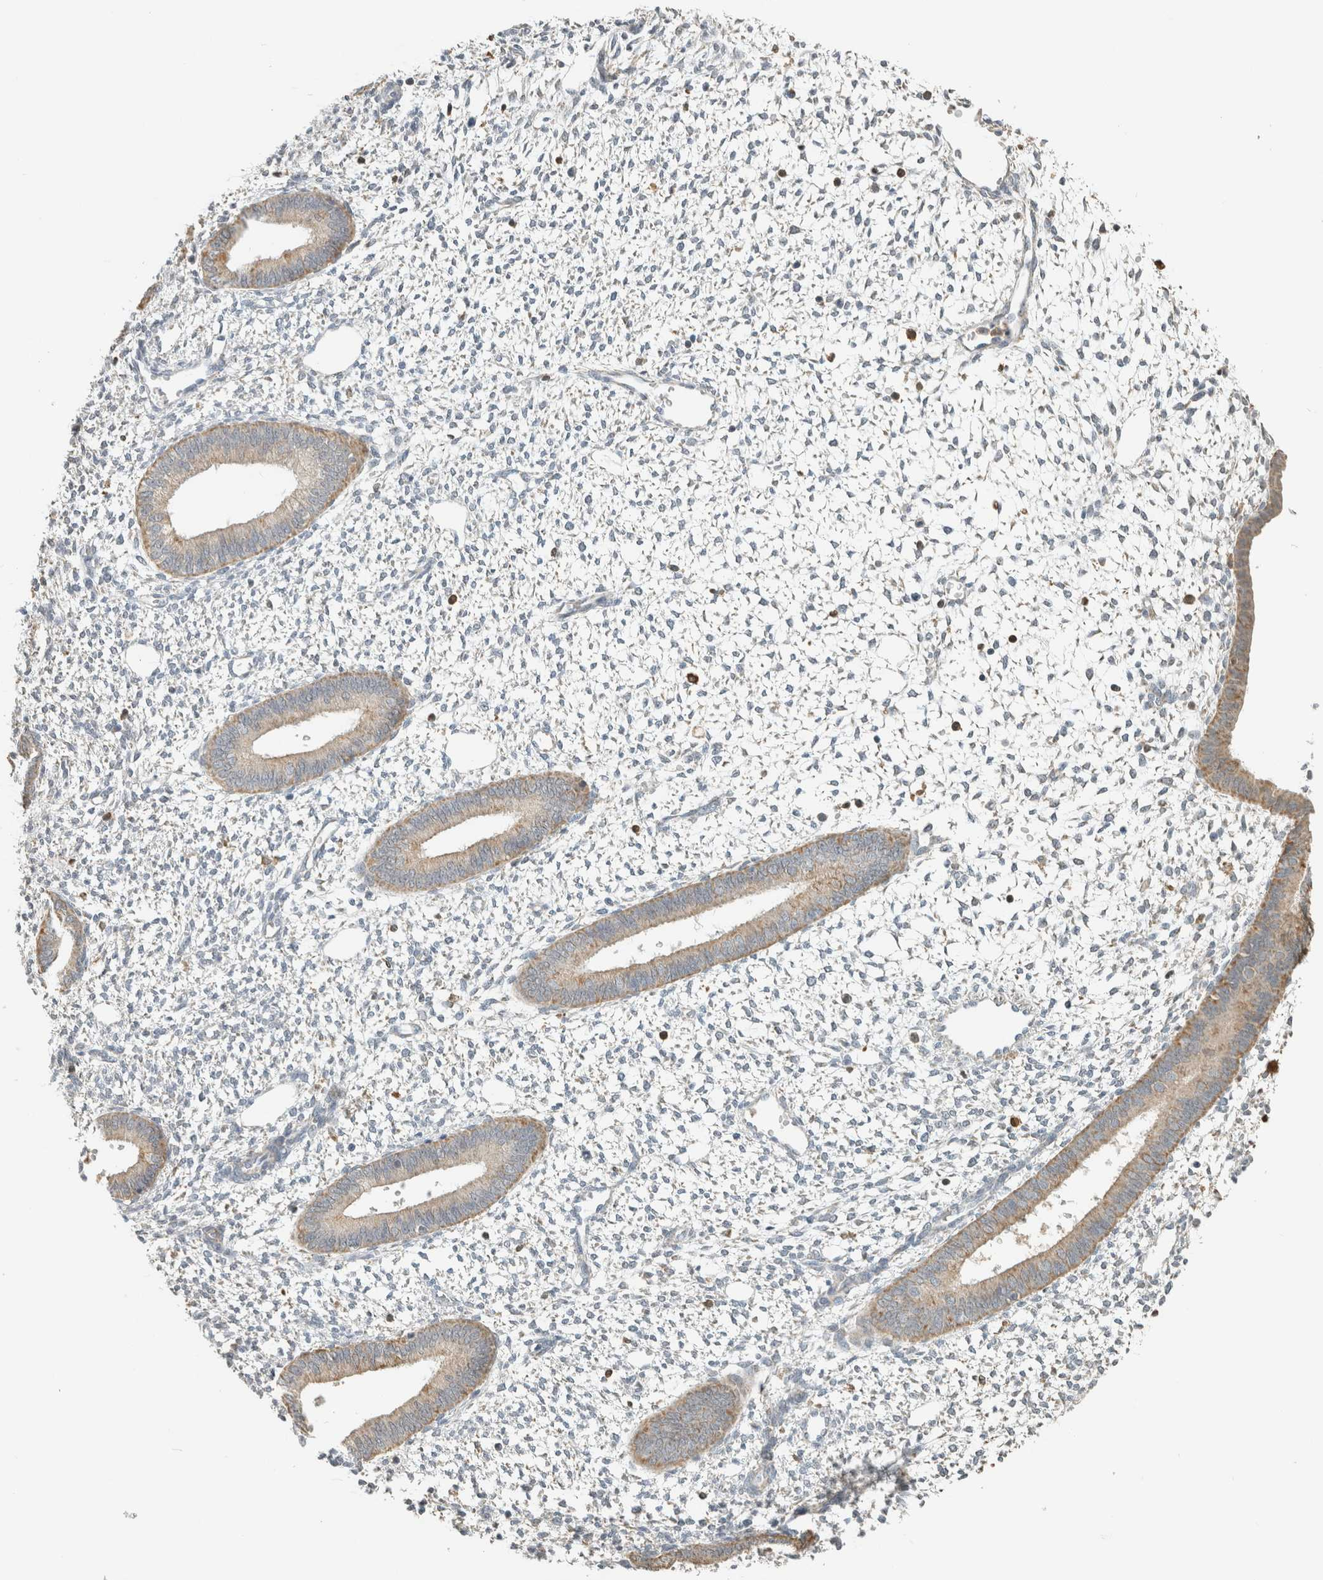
{"staining": {"intensity": "negative", "quantity": "none", "location": "none"}, "tissue": "endometrium", "cell_type": "Cells in endometrial stroma", "image_type": "normal", "snomed": [{"axis": "morphology", "description": "Normal tissue, NOS"}, {"axis": "topography", "description": "Endometrium"}], "caption": "Immunohistochemical staining of benign endometrium shows no significant staining in cells in endometrial stroma.", "gene": "CAPG", "patient": {"sex": "female", "age": 46}}